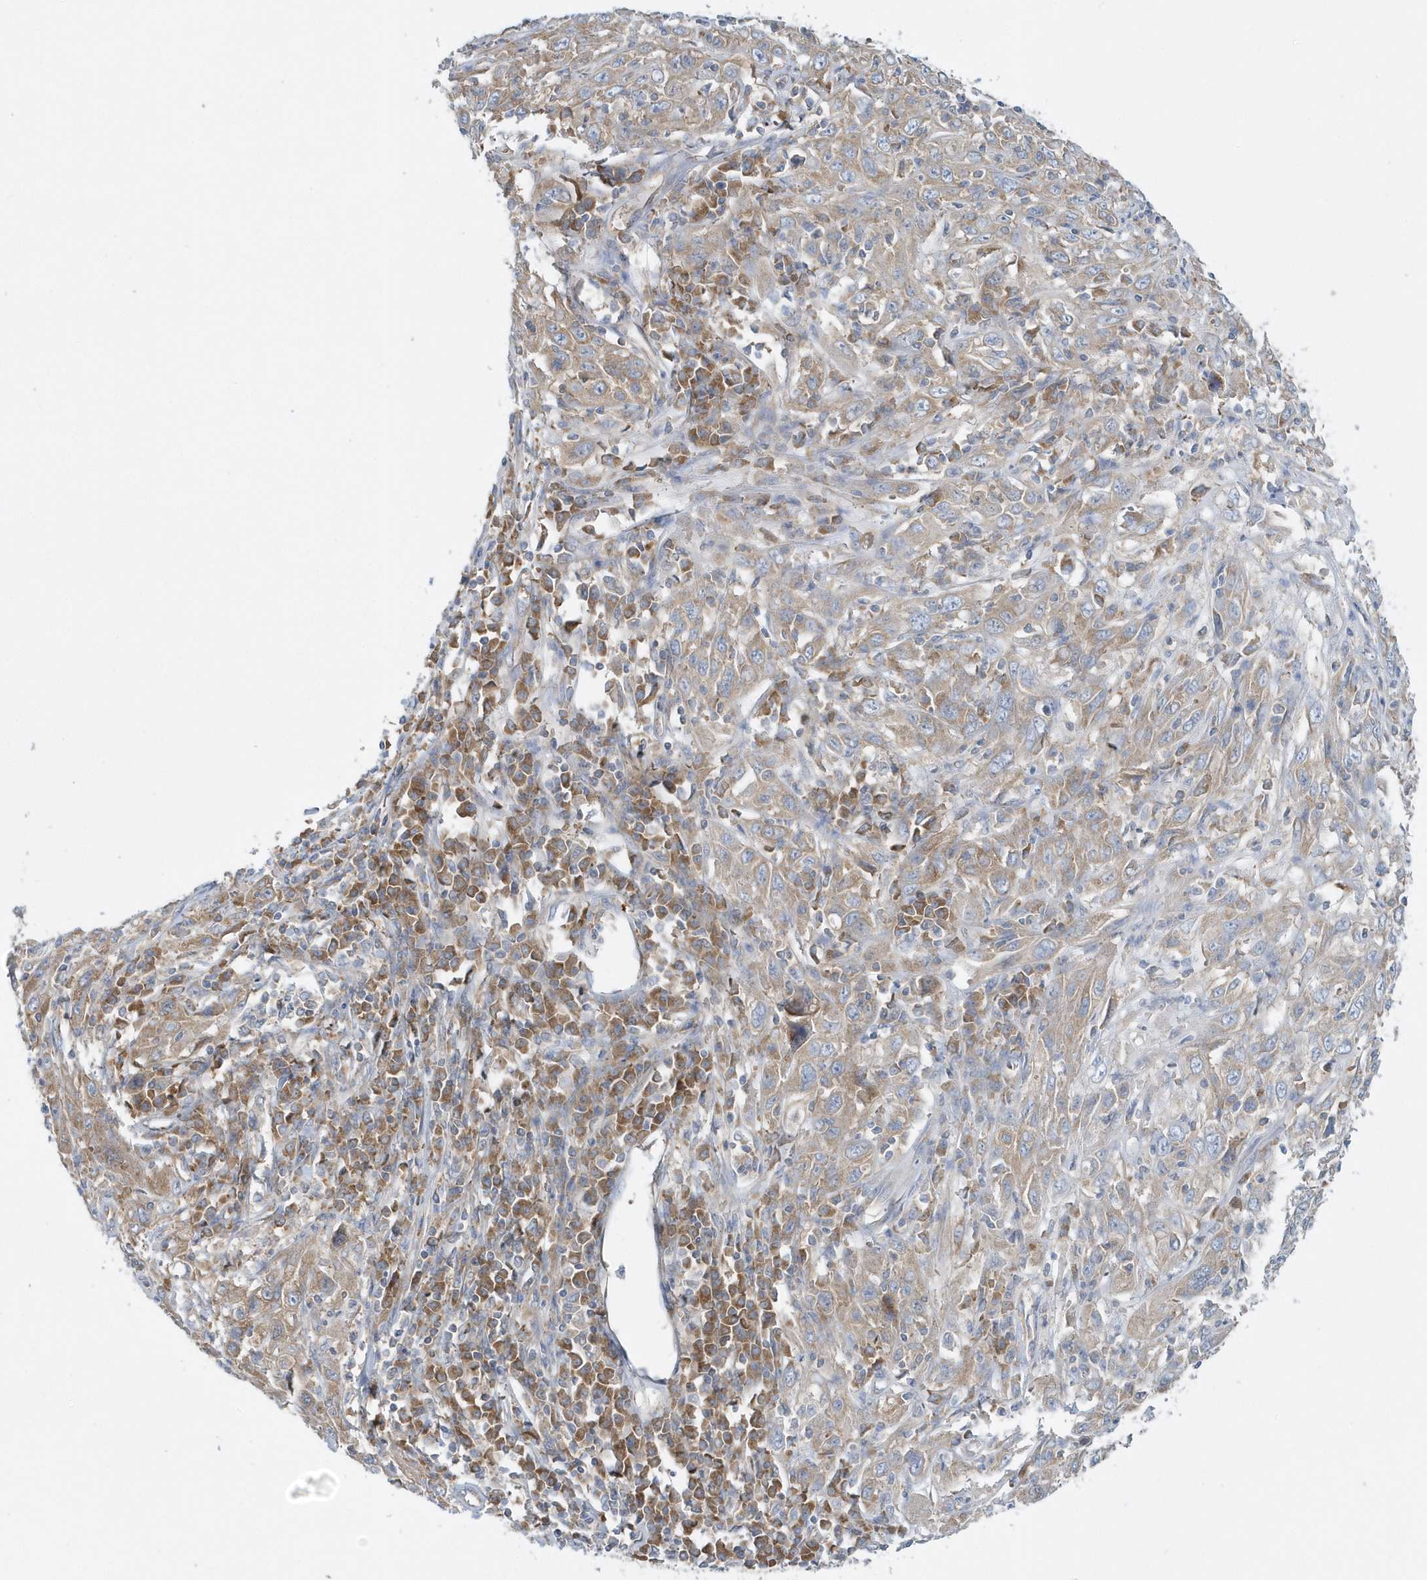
{"staining": {"intensity": "weak", "quantity": "<25%", "location": "cytoplasmic/membranous"}, "tissue": "cervical cancer", "cell_type": "Tumor cells", "image_type": "cancer", "snomed": [{"axis": "morphology", "description": "Squamous cell carcinoma, NOS"}, {"axis": "topography", "description": "Cervix"}], "caption": "DAB (3,3'-diaminobenzidine) immunohistochemical staining of squamous cell carcinoma (cervical) exhibits no significant positivity in tumor cells.", "gene": "EIF3C", "patient": {"sex": "female", "age": 46}}